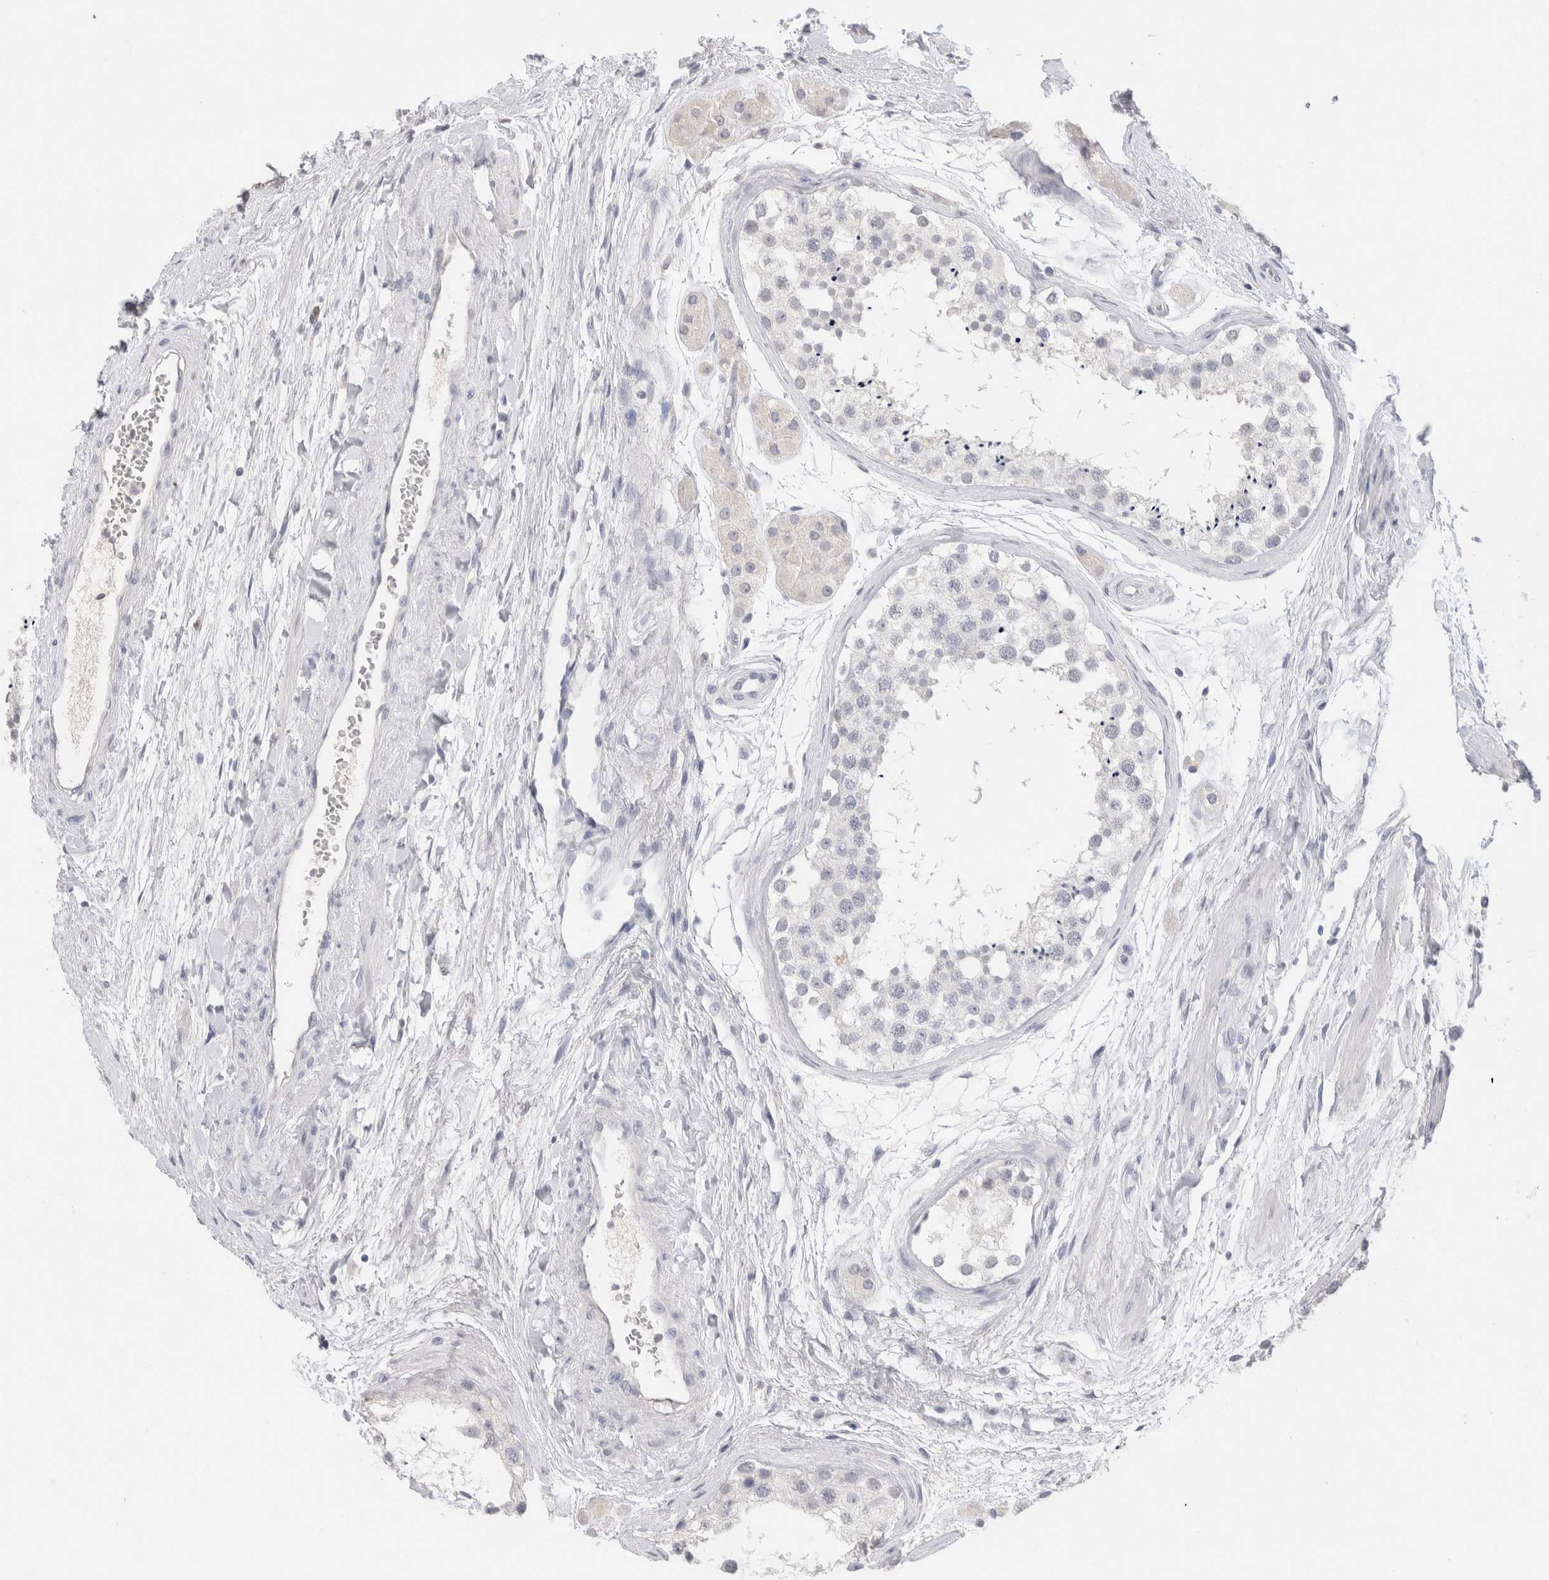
{"staining": {"intensity": "negative", "quantity": "none", "location": "none"}, "tissue": "testis", "cell_type": "Cells in seminiferous ducts", "image_type": "normal", "snomed": [{"axis": "morphology", "description": "Normal tissue, NOS"}, {"axis": "topography", "description": "Testis"}], "caption": "This histopathology image is of unremarkable testis stained with immunohistochemistry to label a protein in brown with the nuclei are counter-stained blue. There is no expression in cells in seminiferous ducts. Brightfield microscopy of IHC stained with DAB (3,3'-diaminobenzidine) (brown) and hematoxylin (blue), captured at high magnification.", "gene": "LAMP3", "patient": {"sex": "male", "age": 56}}